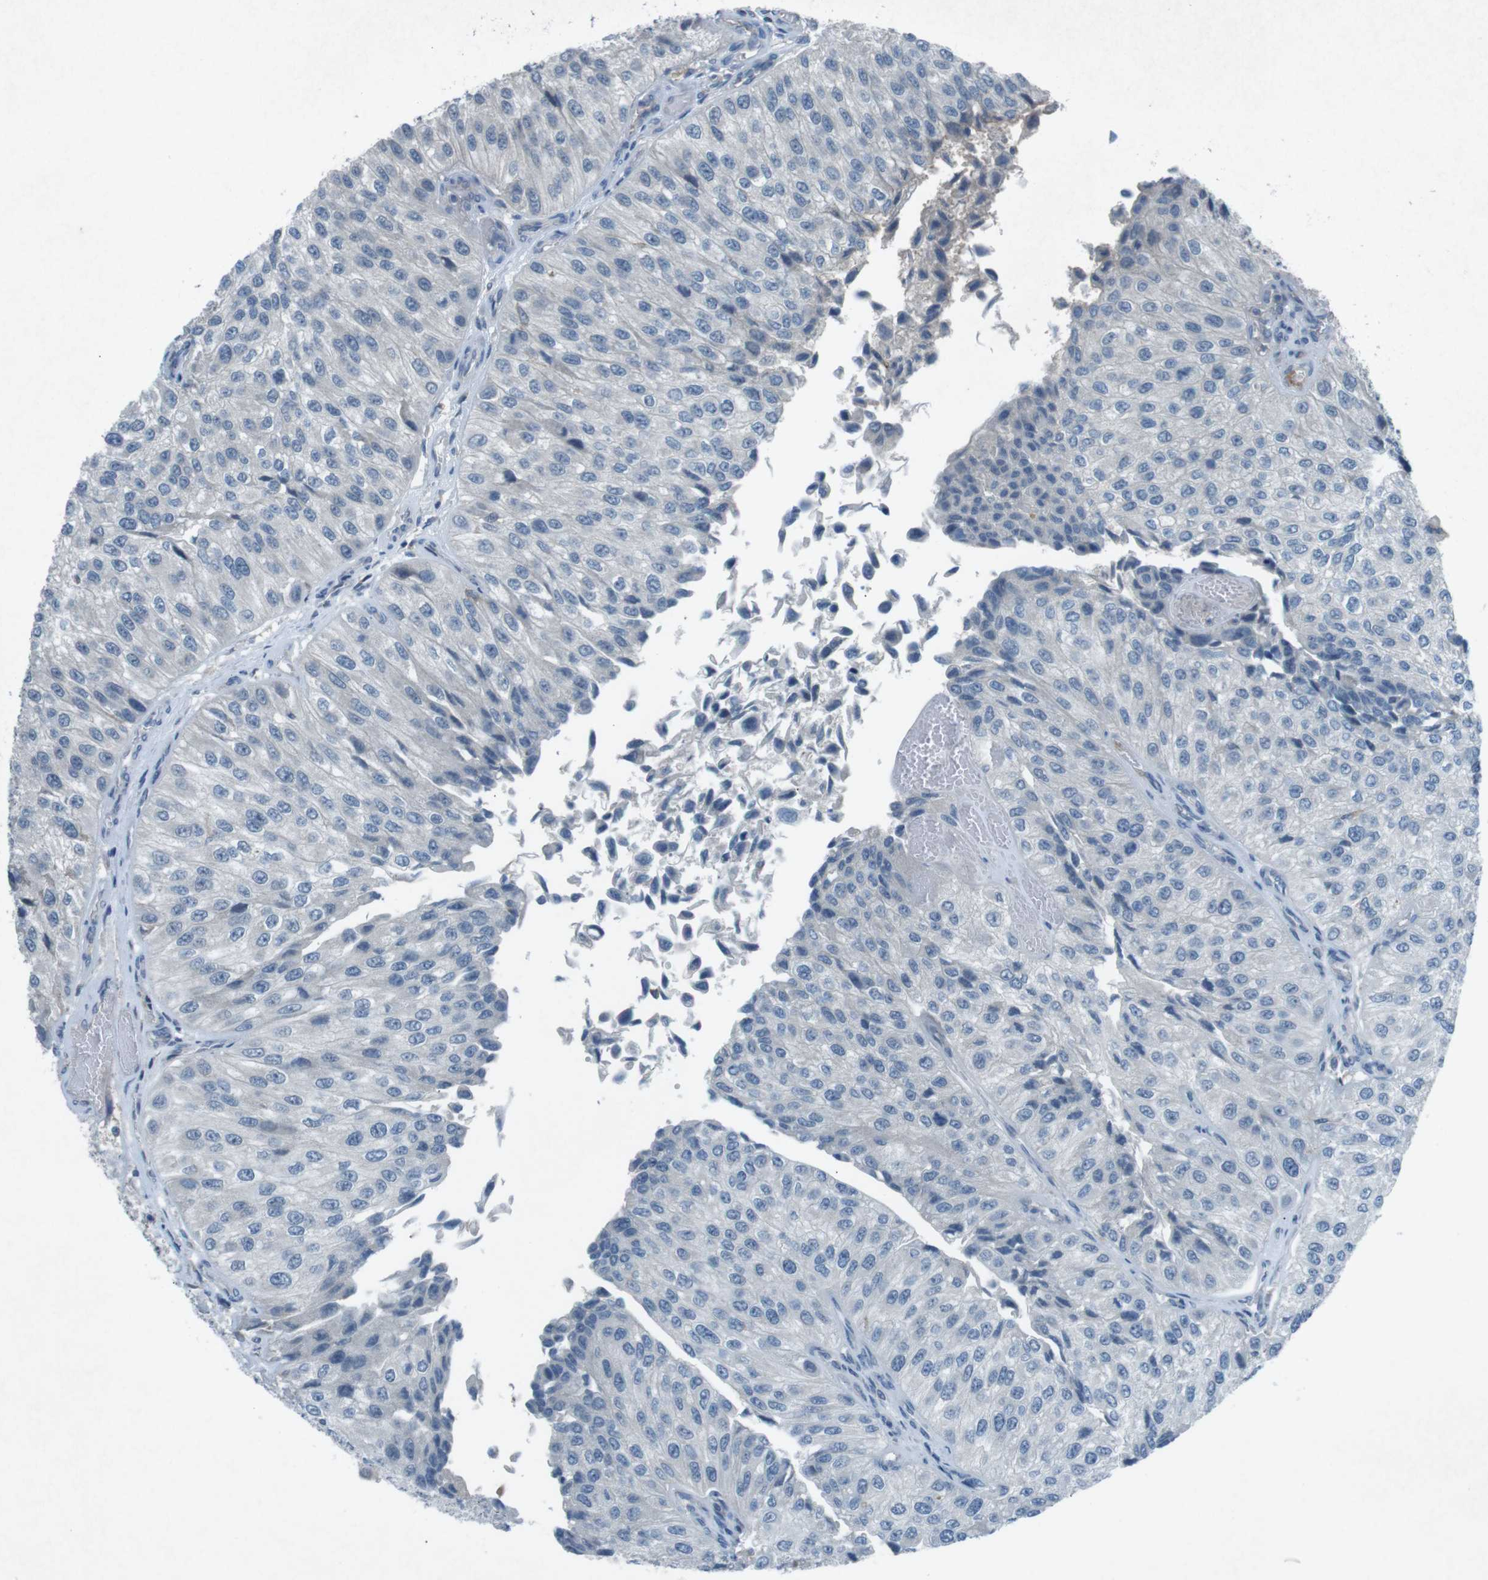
{"staining": {"intensity": "negative", "quantity": "none", "location": "none"}, "tissue": "urothelial cancer", "cell_type": "Tumor cells", "image_type": "cancer", "snomed": [{"axis": "morphology", "description": "Urothelial carcinoma, High grade"}, {"axis": "topography", "description": "Kidney"}, {"axis": "topography", "description": "Urinary bladder"}], "caption": "There is no significant expression in tumor cells of urothelial cancer. (Immunohistochemistry (ihc), brightfield microscopy, high magnification).", "gene": "FCRLA", "patient": {"sex": "male", "age": 77}}